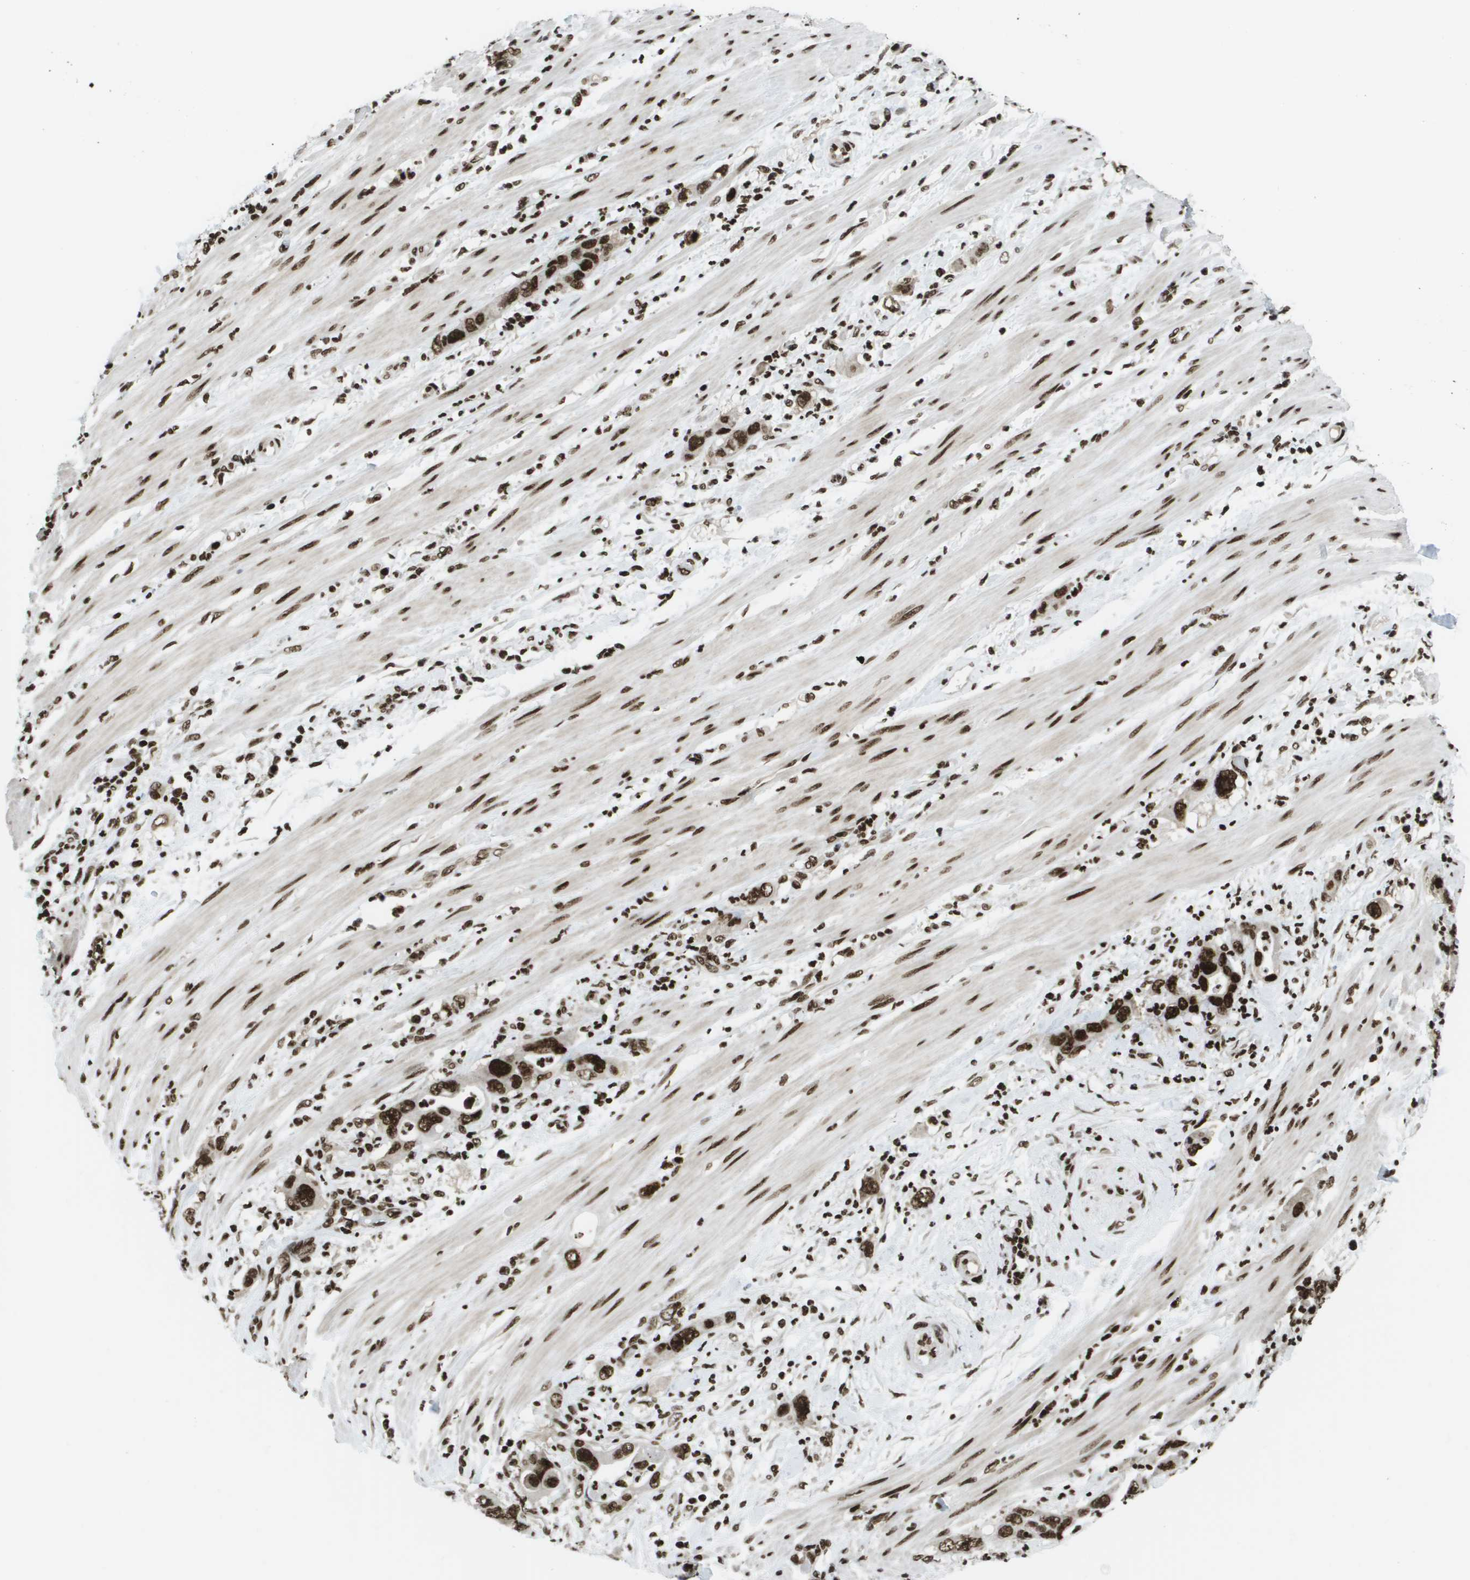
{"staining": {"intensity": "strong", "quantity": ">75%", "location": "nuclear"}, "tissue": "pancreatic cancer", "cell_type": "Tumor cells", "image_type": "cancer", "snomed": [{"axis": "morphology", "description": "Adenocarcinoma, NOS"}, {"axis": "topography", "description": "Pancreas"}], "caption": "Strong nuclear staining for a protein is appreciated in approximately >75% of tumor cells of pancreatic adenocarcinoma using IHC.", "gene": "GLYR1", "patient": {"sex": "female", "age": 71}}